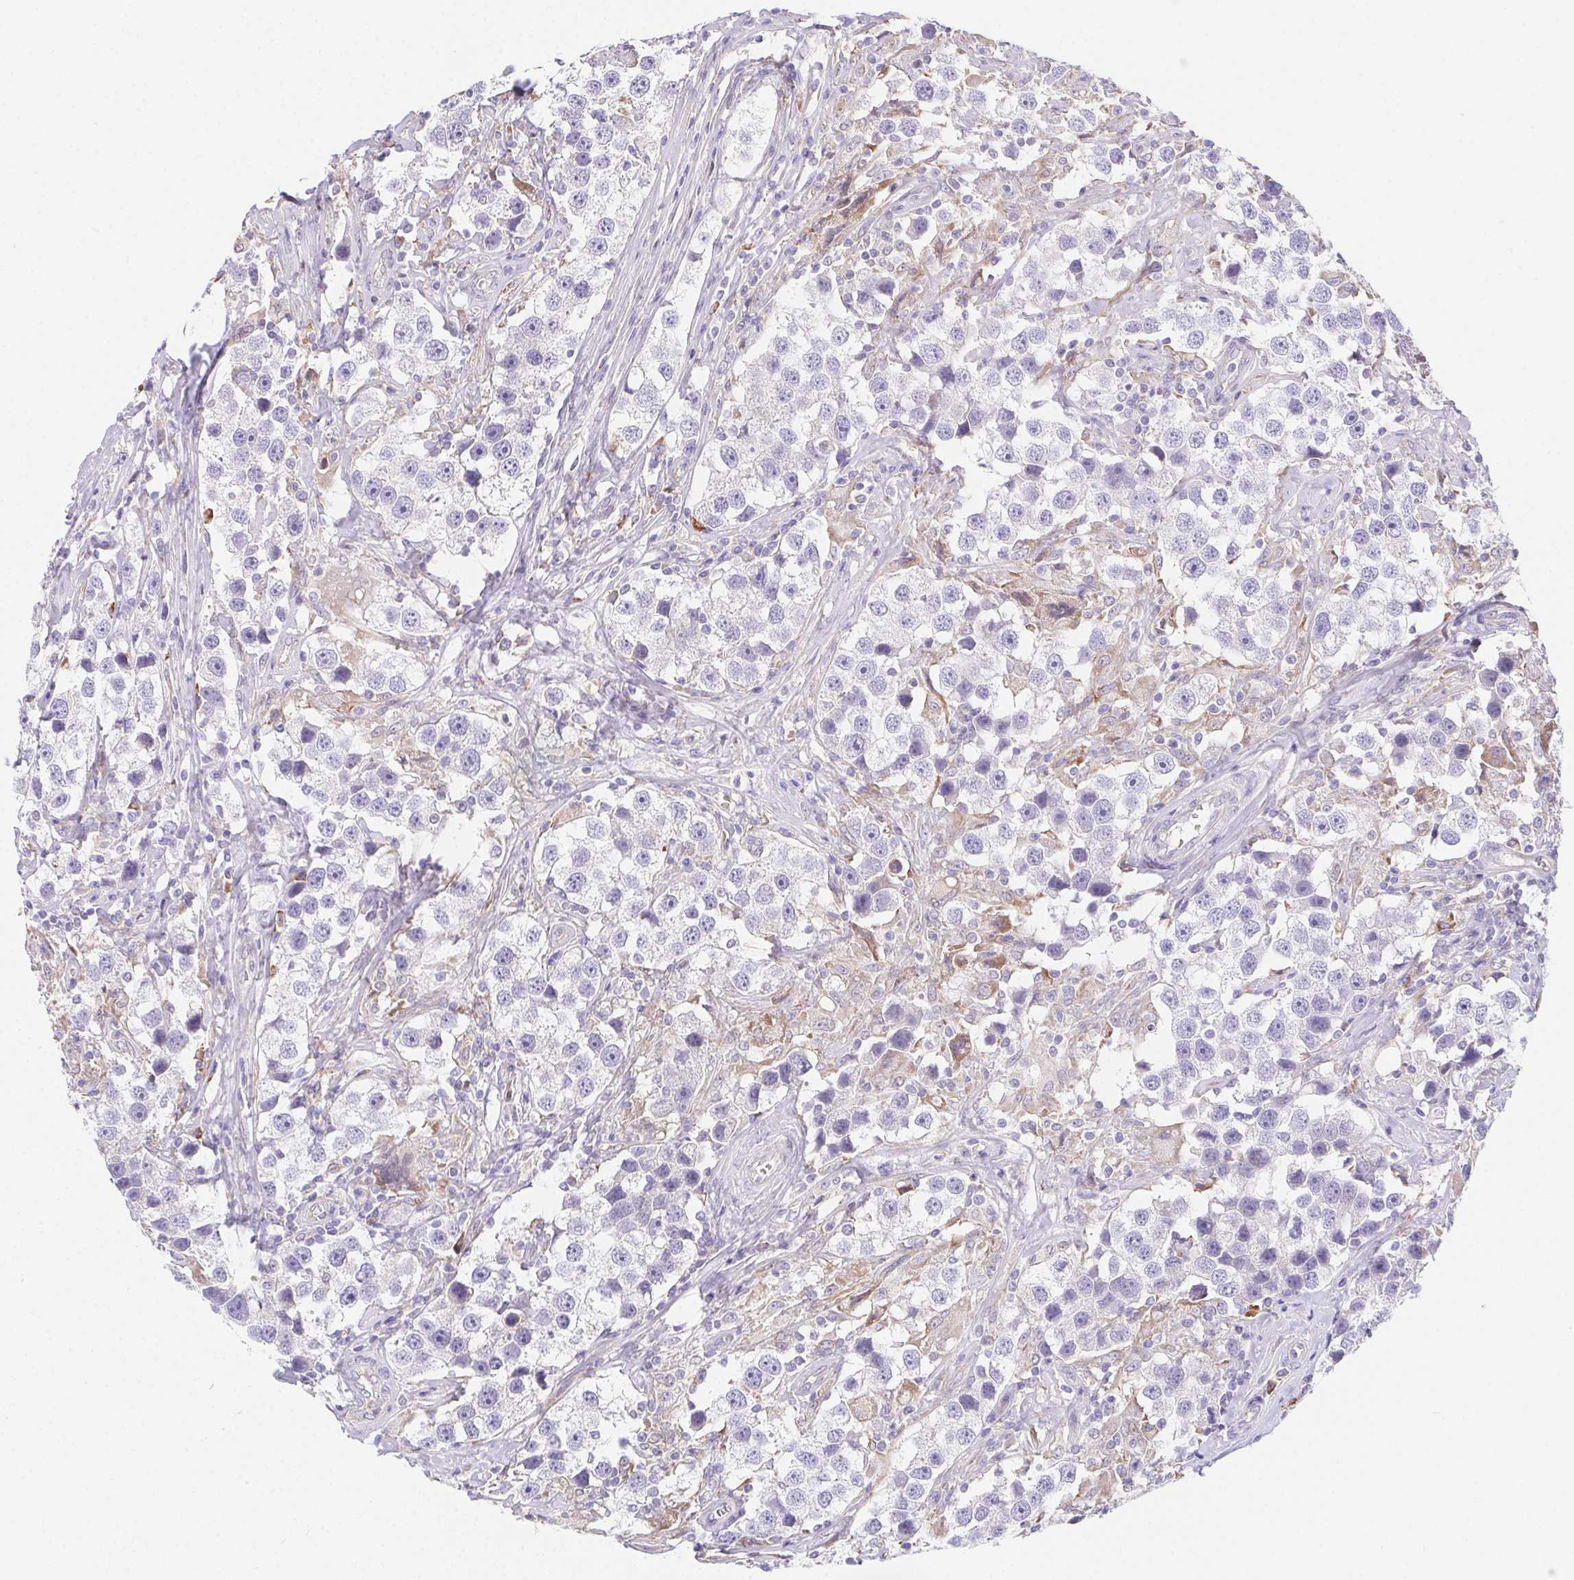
{"staining": {"intensity": "negative", "quantity": "none", "location": "none"}, "tissue": "testis cancer", "cell_type": "Tumor cells", "image_type": "cancer", "snomed": [{"axis": "morphology", "description": "Seminoma, NOS"}, {"axis": "topography", "description": "Testis"}], "caption": "The immunohistochemistry histopathology image has no significant staining in tumor cells of seminoma (testis) tissue.", "gene": "ADAM8", "patient": {"sex": "male", "age": 49}}